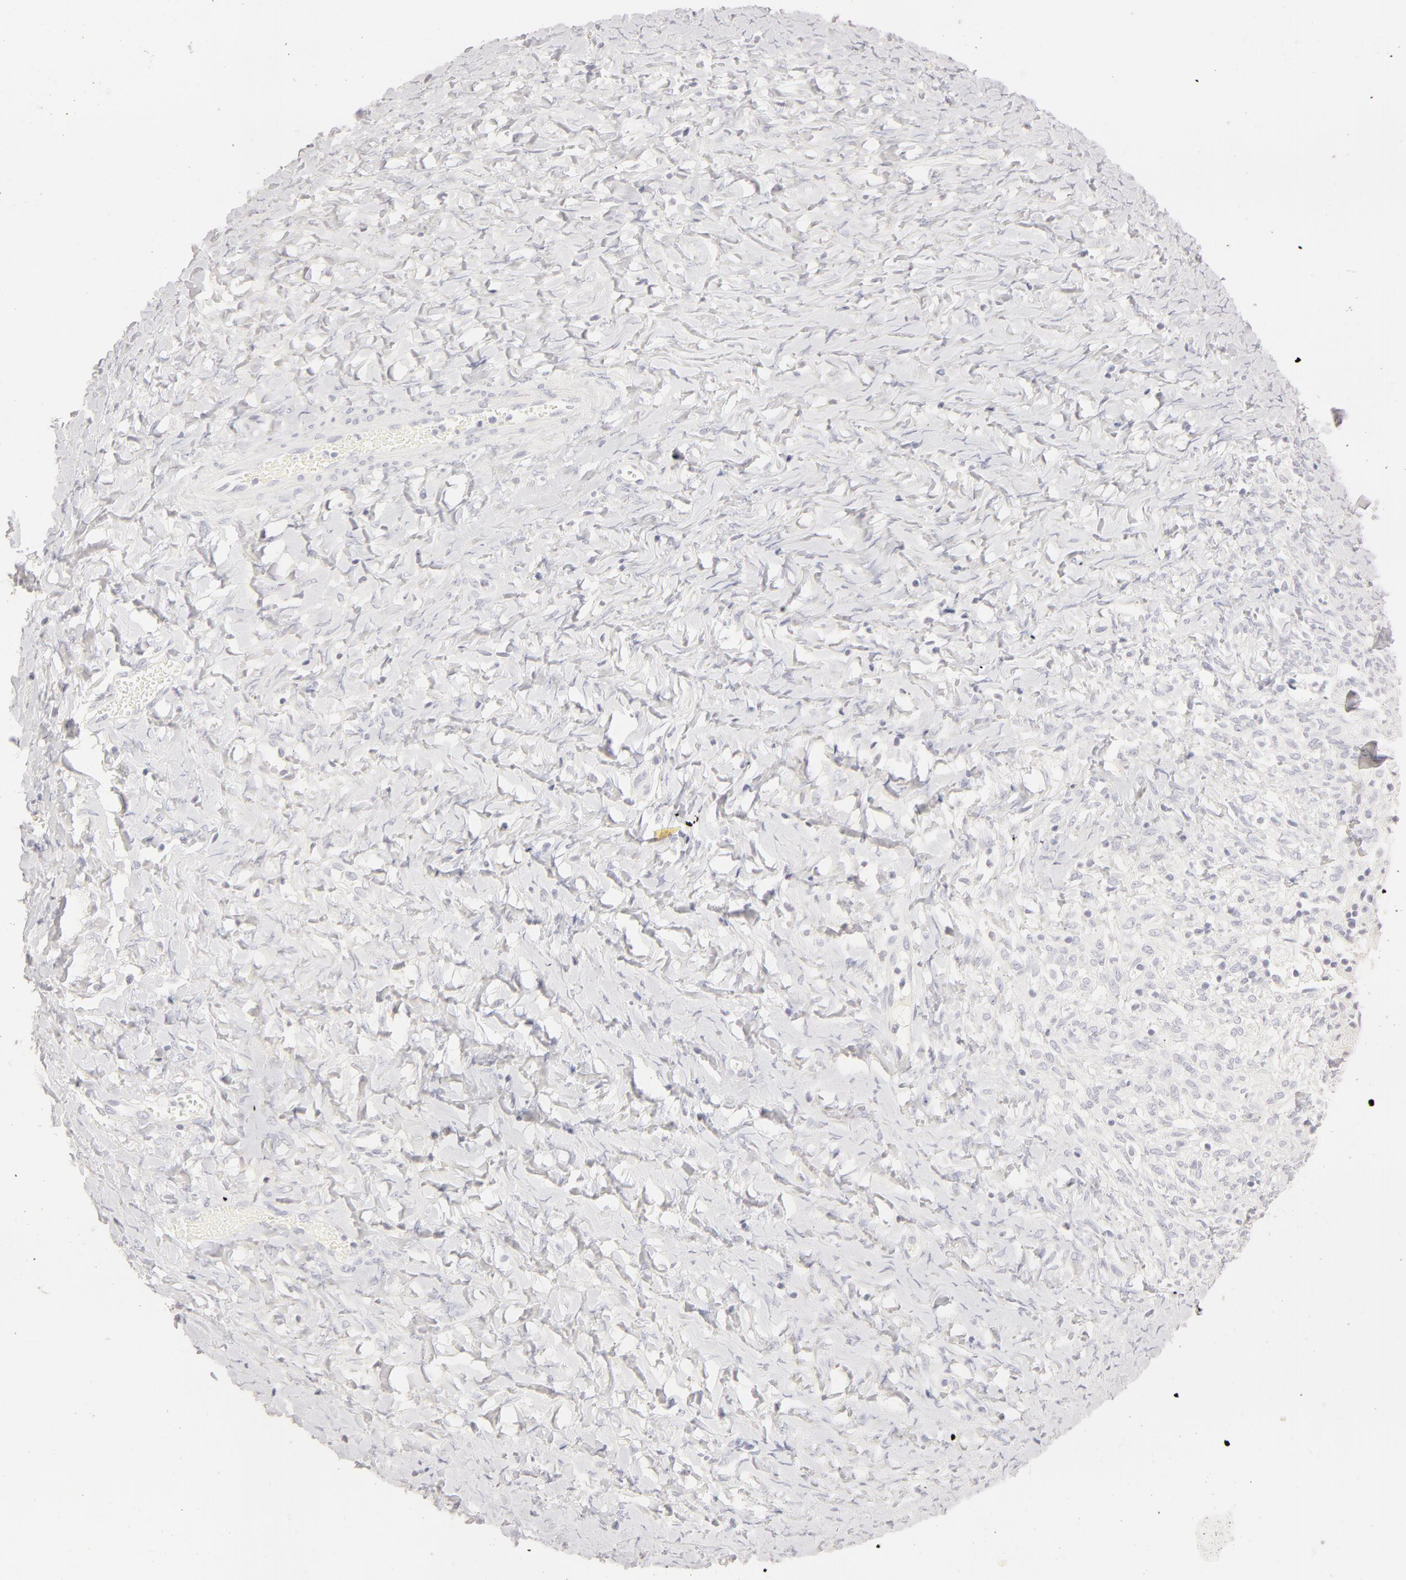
{"staining": {"intensity": "negative", "quantity": "none", "location": "none"}, "tissue": "smooth muscle", "cell_type": "Smooth muscle cells", "image_type": "normal", "snomed": [{"axis": "morphology", "description": "Normal tissue, NOS"}, {"axis": "topography", "description": "Uterus"}], "caption": "An immunohistochemistry image of normal smooth muscle is shown. There is no staining in smooth muscle cells of smooth muscle. Brightfield microscopy of immunohistochemistry (IHC) stained with DAB (3,3'-diaminobenzidine) (brown) and hematoxylin (blue), captured at high magnification.", "gene": "LGALS7B", "patient": {"sex": "female", "age": 56}}